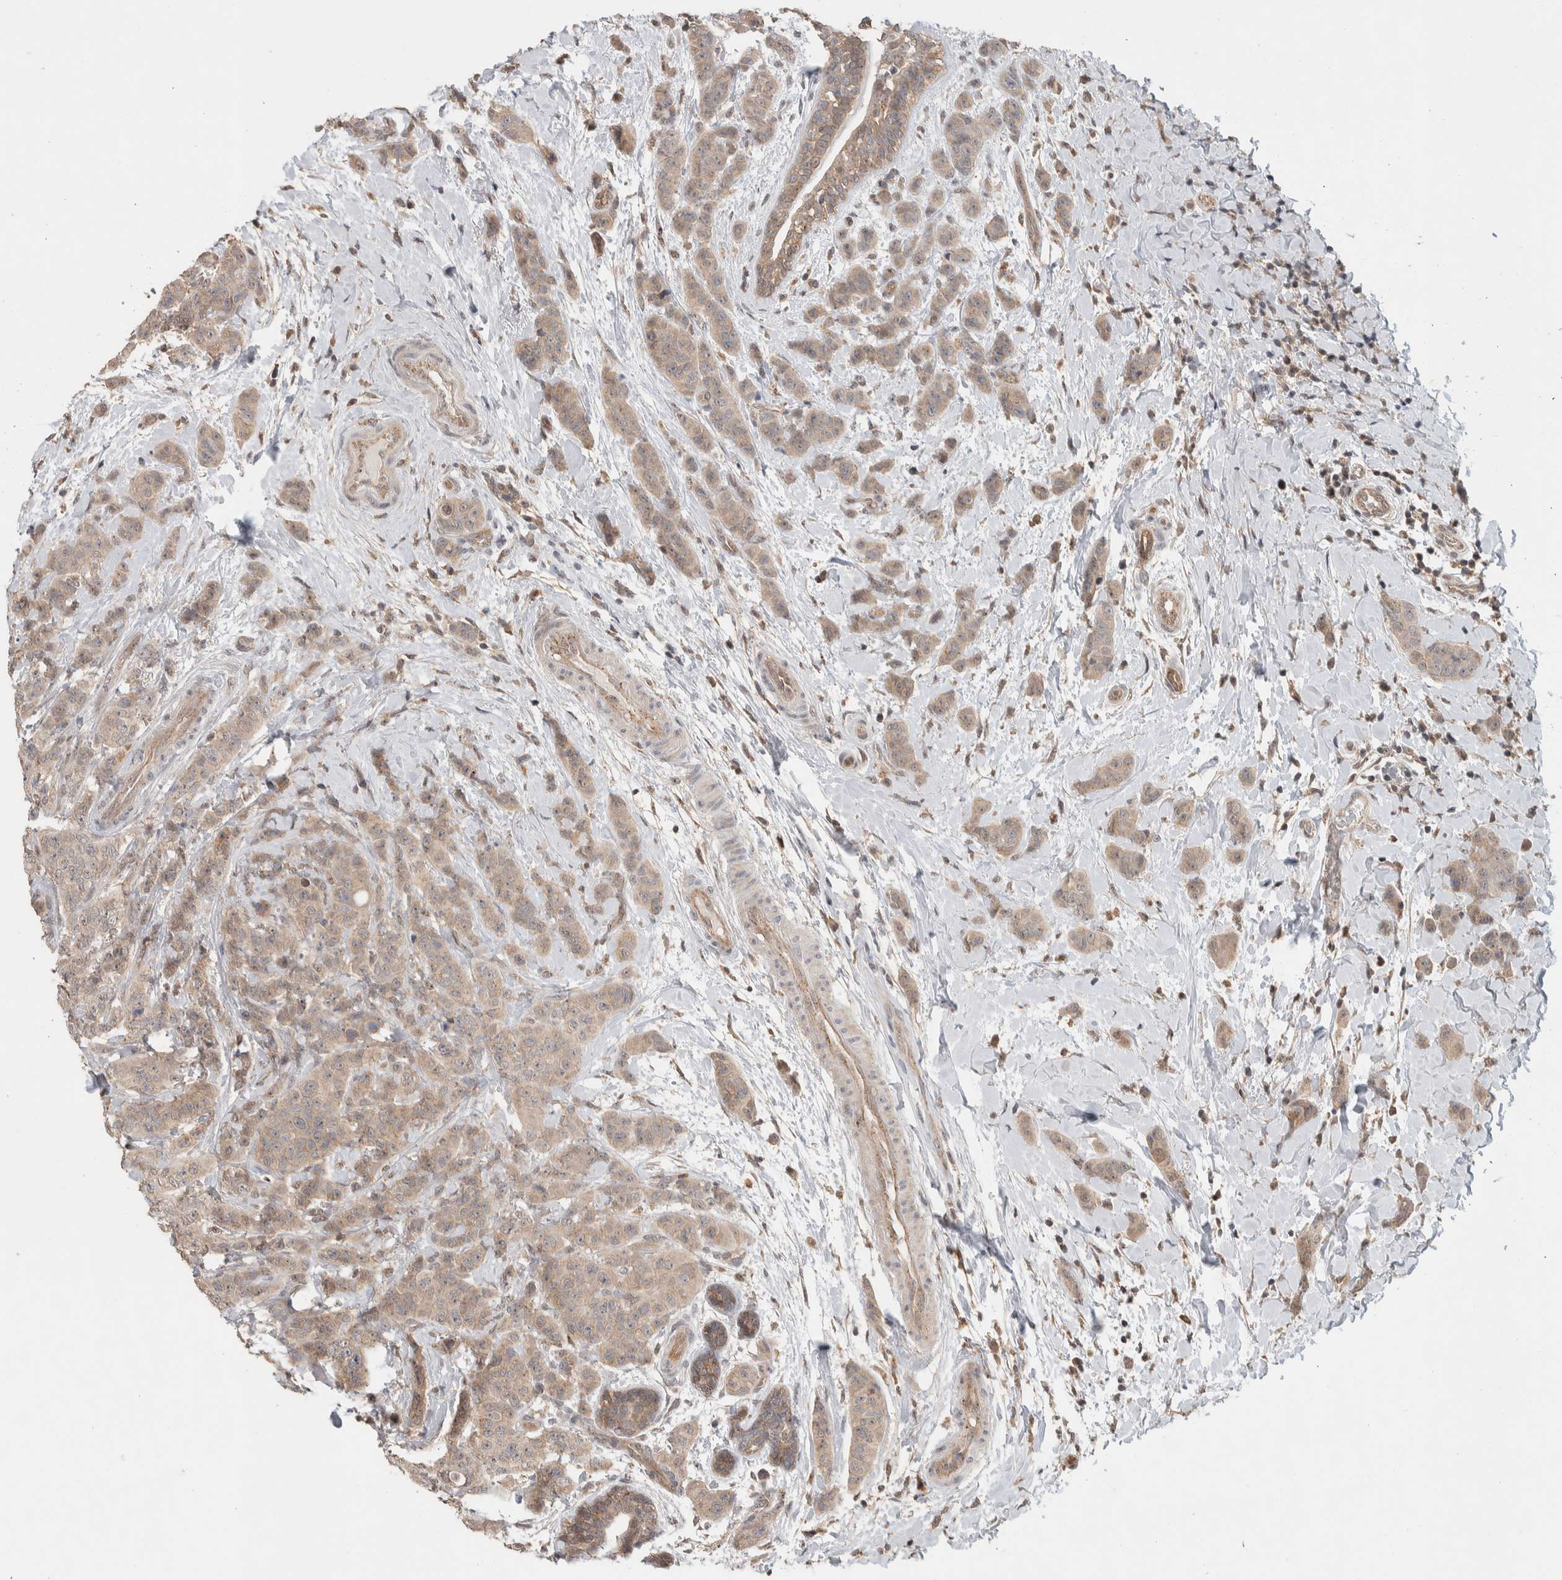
{"staining": {"intensity": "weak", "quantity": ">75%", "location": "cytoplasmic/membranous"}, "tissue": "breast cancer", "cell_type": "Tumor cells", "image_type": "cancer", "snomed": [{"axis": "morphology", "description": "Normal tissue, NOS"}, {"axis": "morphology", "description": "Duct carcinoma"}, {"axis": "topography", "description": "Breast"}], "caption": "The micrograph reveals staining of infiltrating ductal carcinoma (breast), revealing weak cytoplasmic/membranous protein staining (brown color) within tumor cells.", "gene": "DEPTOR", "patient": {"sex": "female", "age": 40}}